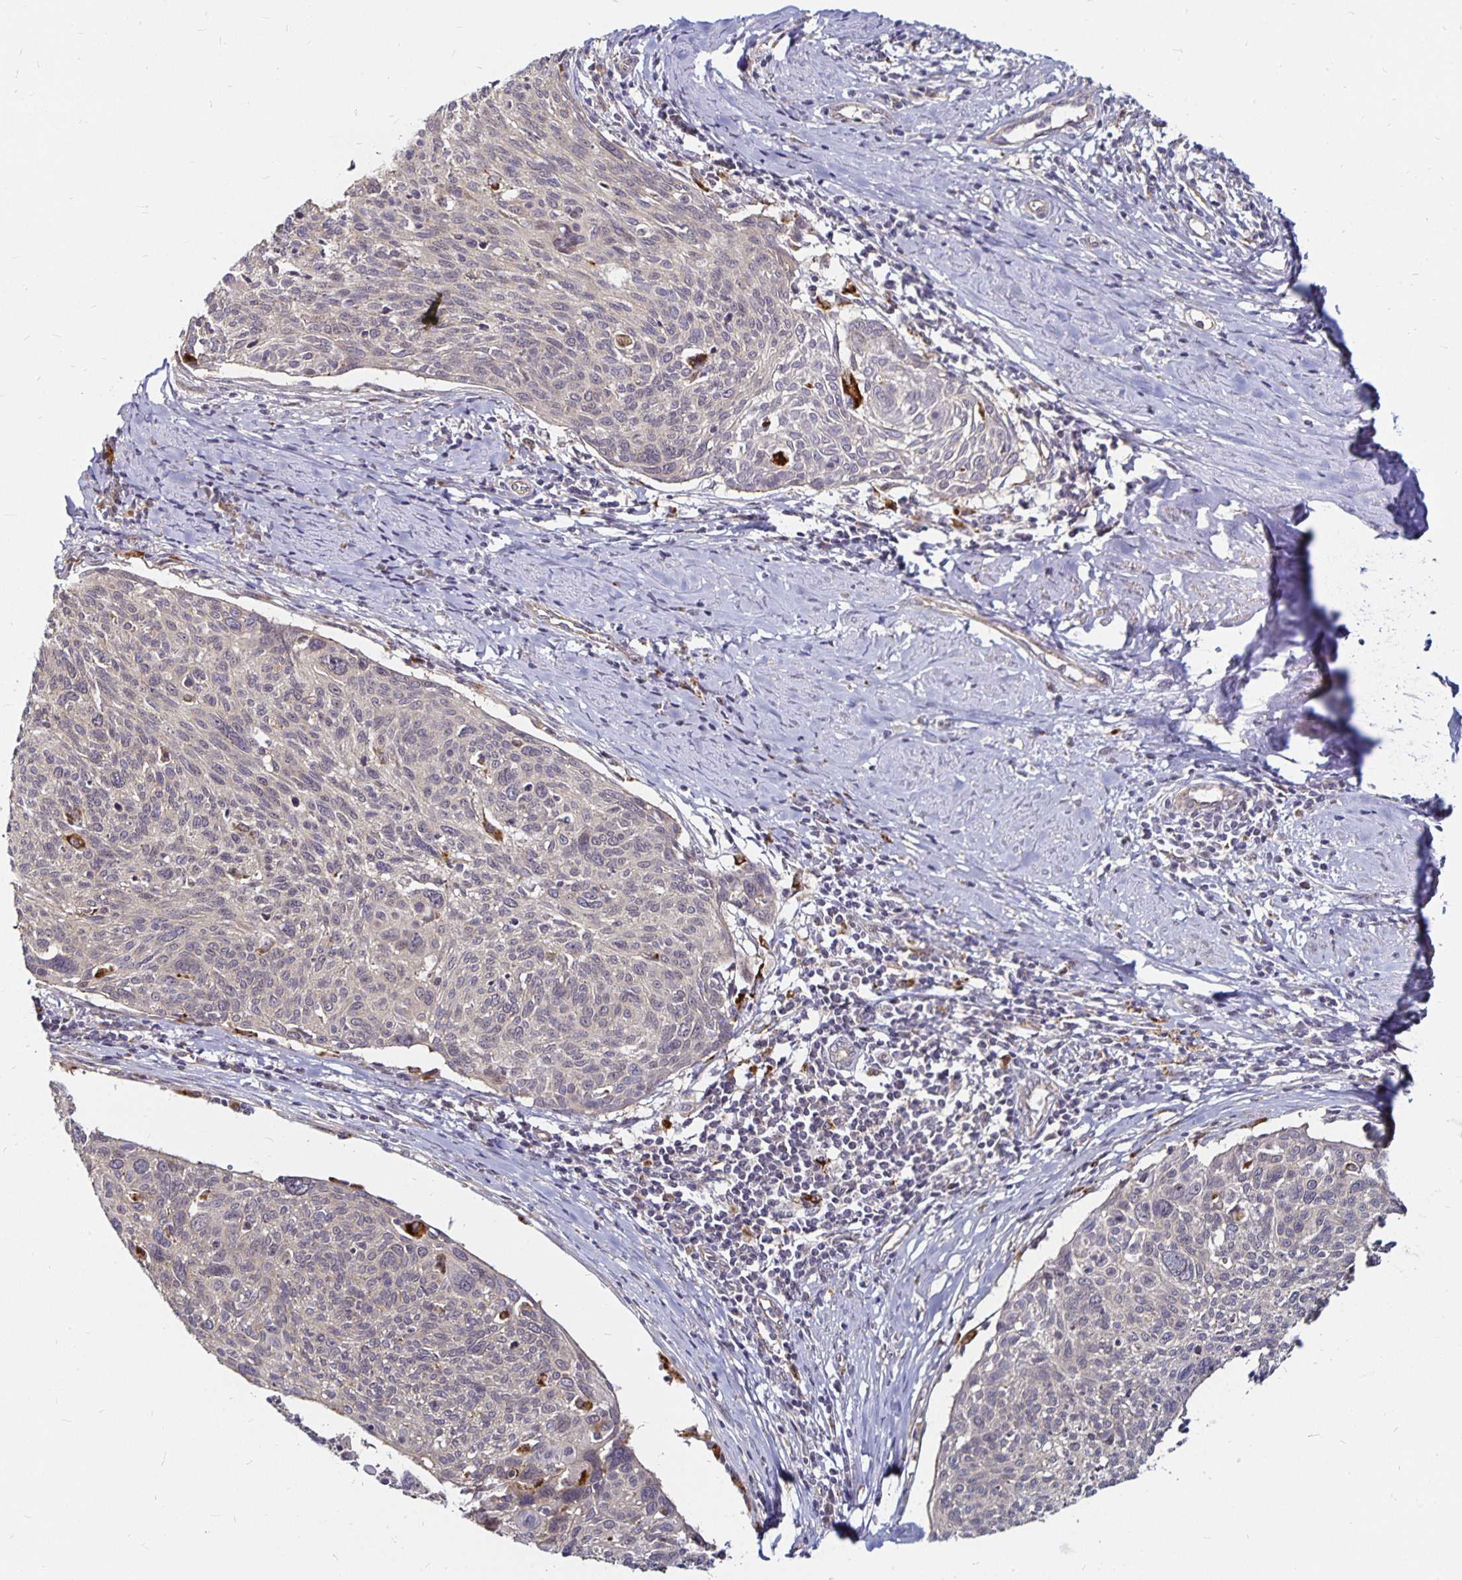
{"staining": {"intensity": "negative", "quantity": "none", "location": "none"}, "tissue": "cervical cancer", "cell_type": "Tumor cells", "image_type": "cancer", "snomed": [{"axis": "morphology", "description": "Squamous cell carcinoma, NOS"}, {"axis": "topography", "description": "Cervix"}], "caption": "The immunohistochemistry image has no significant staining in tumor cells of squamous cell carcinoma (cervical) tissue.", "gene": "CYP27A1", "patient": {"sex": "female", "age": 49}}